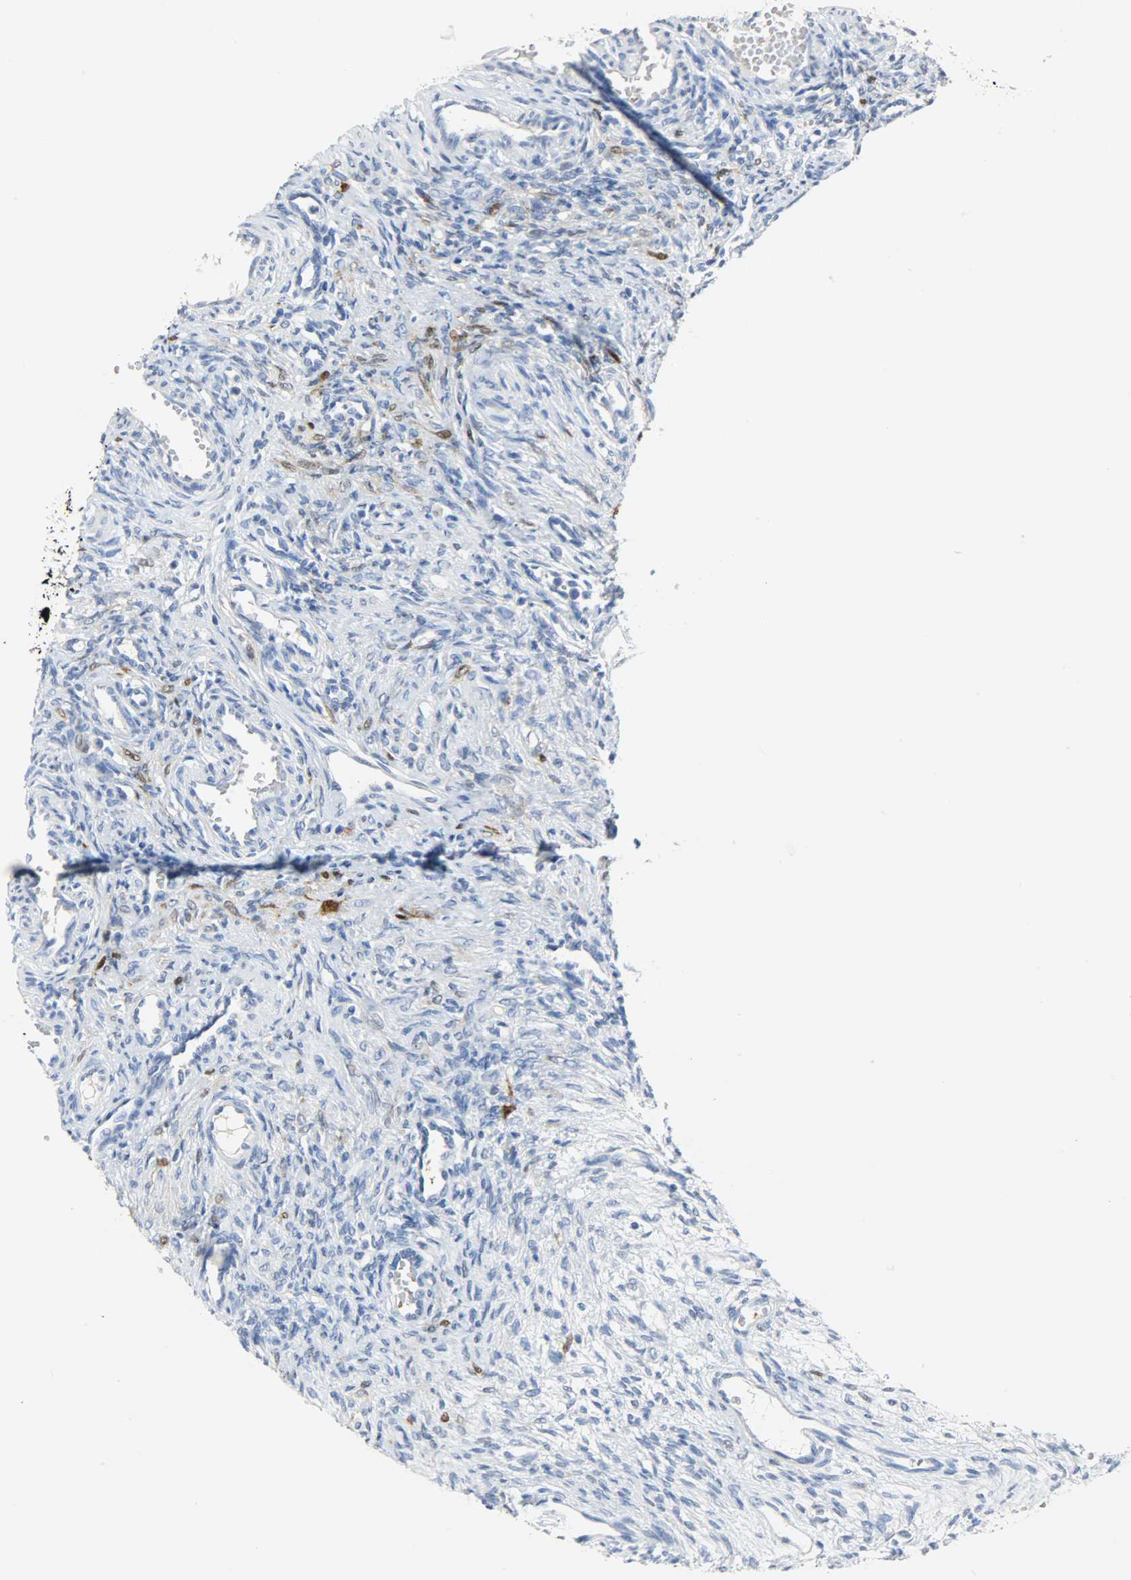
{"staining": {"intensity": "negative", "quantity": "none", "location": "none"}, "tissue": "ovary", "cell_type": "Ovarian stroma cells", "image_type": "normal", "snomed": [{"axis": "morphology", "description": "Normal tissue, NOS"}, {"axis": "topography", "description": "Ovary"}], "caption": "This histopathology image is of normal ovary stained with immunohistochemistry (IHC) to label a protein in brown with the nuclei are counter-stained blue. There is no expression in ovarian stroma cells. (Brightfield microscopy of DAB immunohistochemistry (IHC) at high magnification).", "gene": "CA3", "patient": {"sex": "female", "age": 33}}